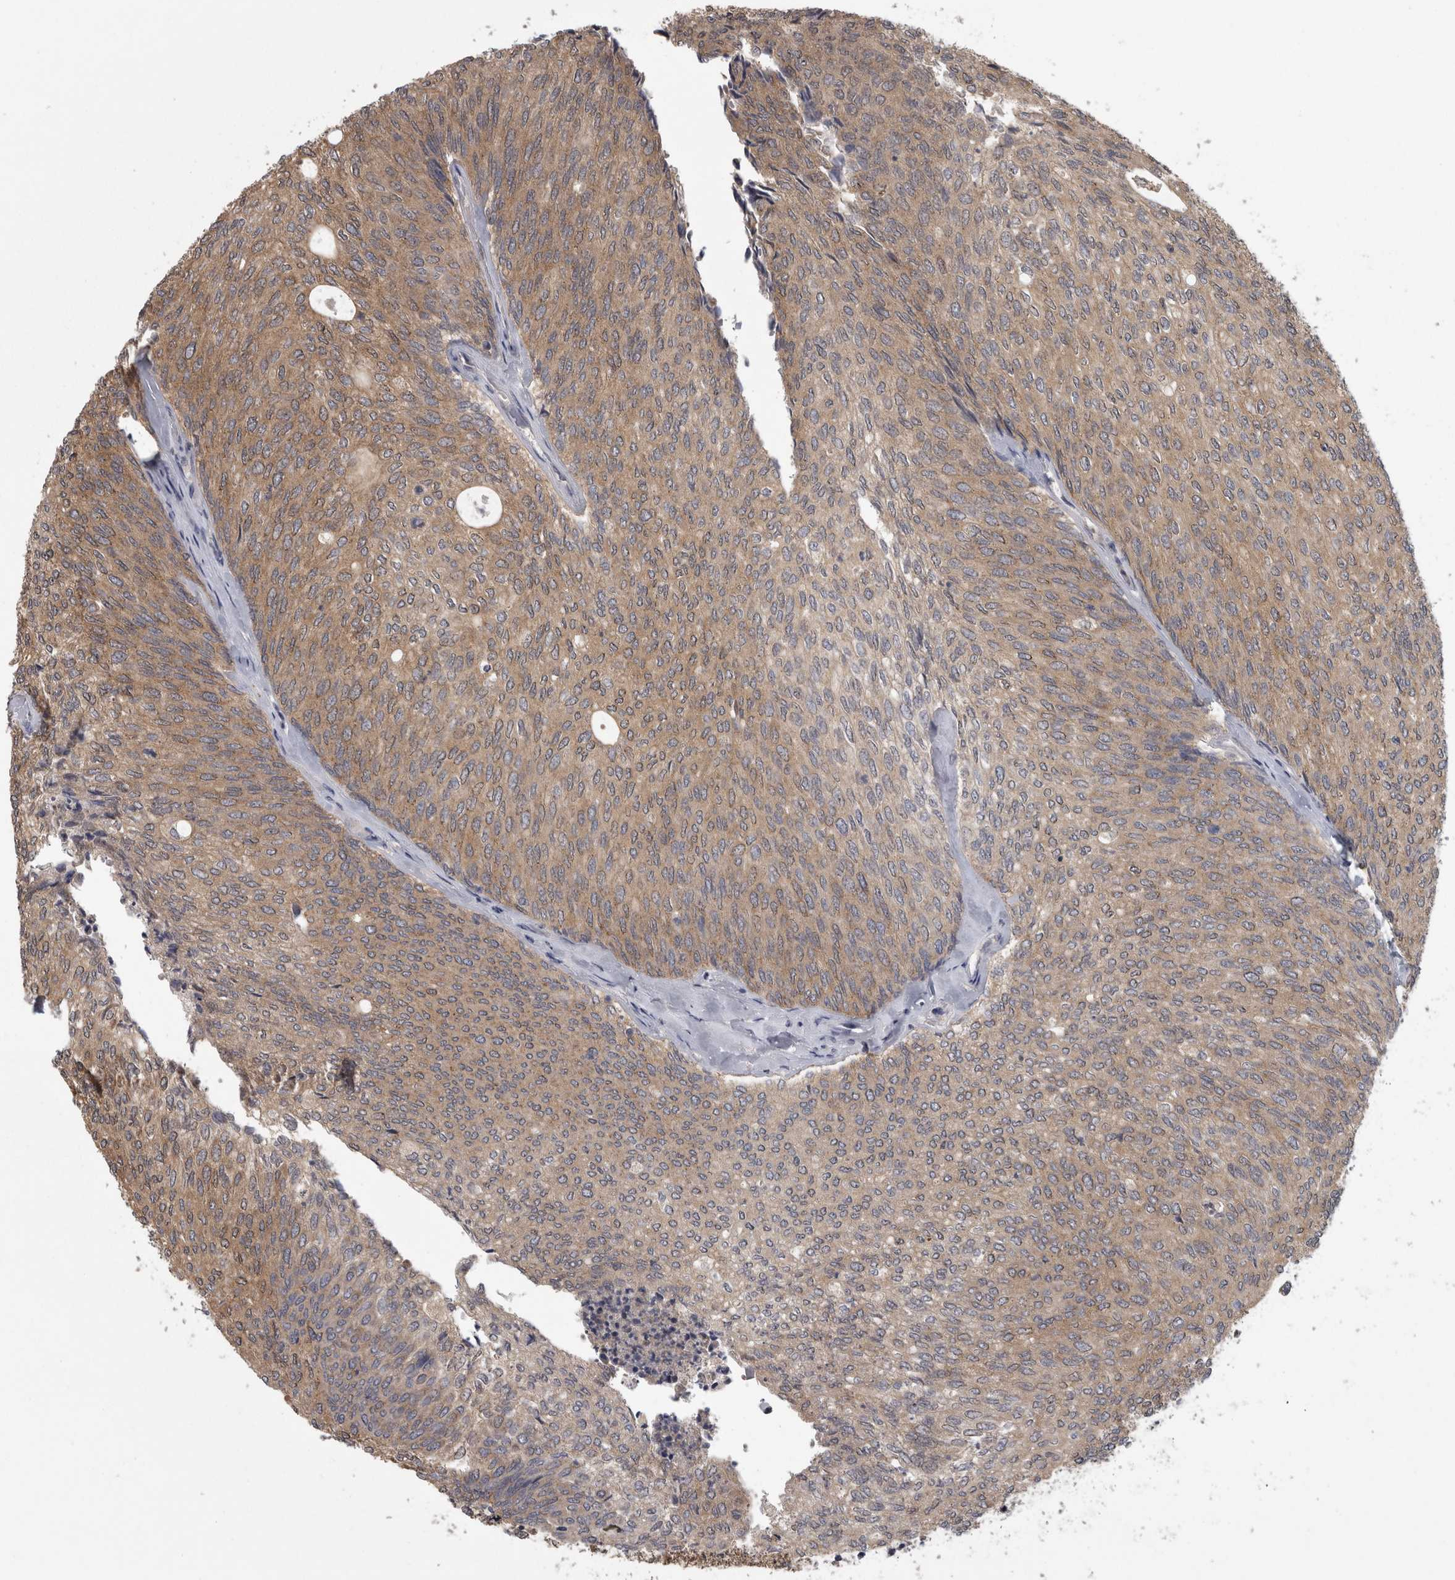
{"staining": {"intensity": "moderate", "quantity": ">75%", "location": "cytoplasmic/membranous"}, "tissue": "urothelial cancer", "cell_type": "Tumor cells", "image_type": "cancer", "snomed": [{"axis": "morphology", "description": "Urothelial carcinoma, Low grade"}, {"axis": "topography", "description": "Urinary bladder"}], "caption": "Moderate cytoplasmic/membranous positivity is seen in about >75% of tumor cells in urothelial cancer.", "gene": "APRT", "patient": {"sex": "female", "age": 79}}